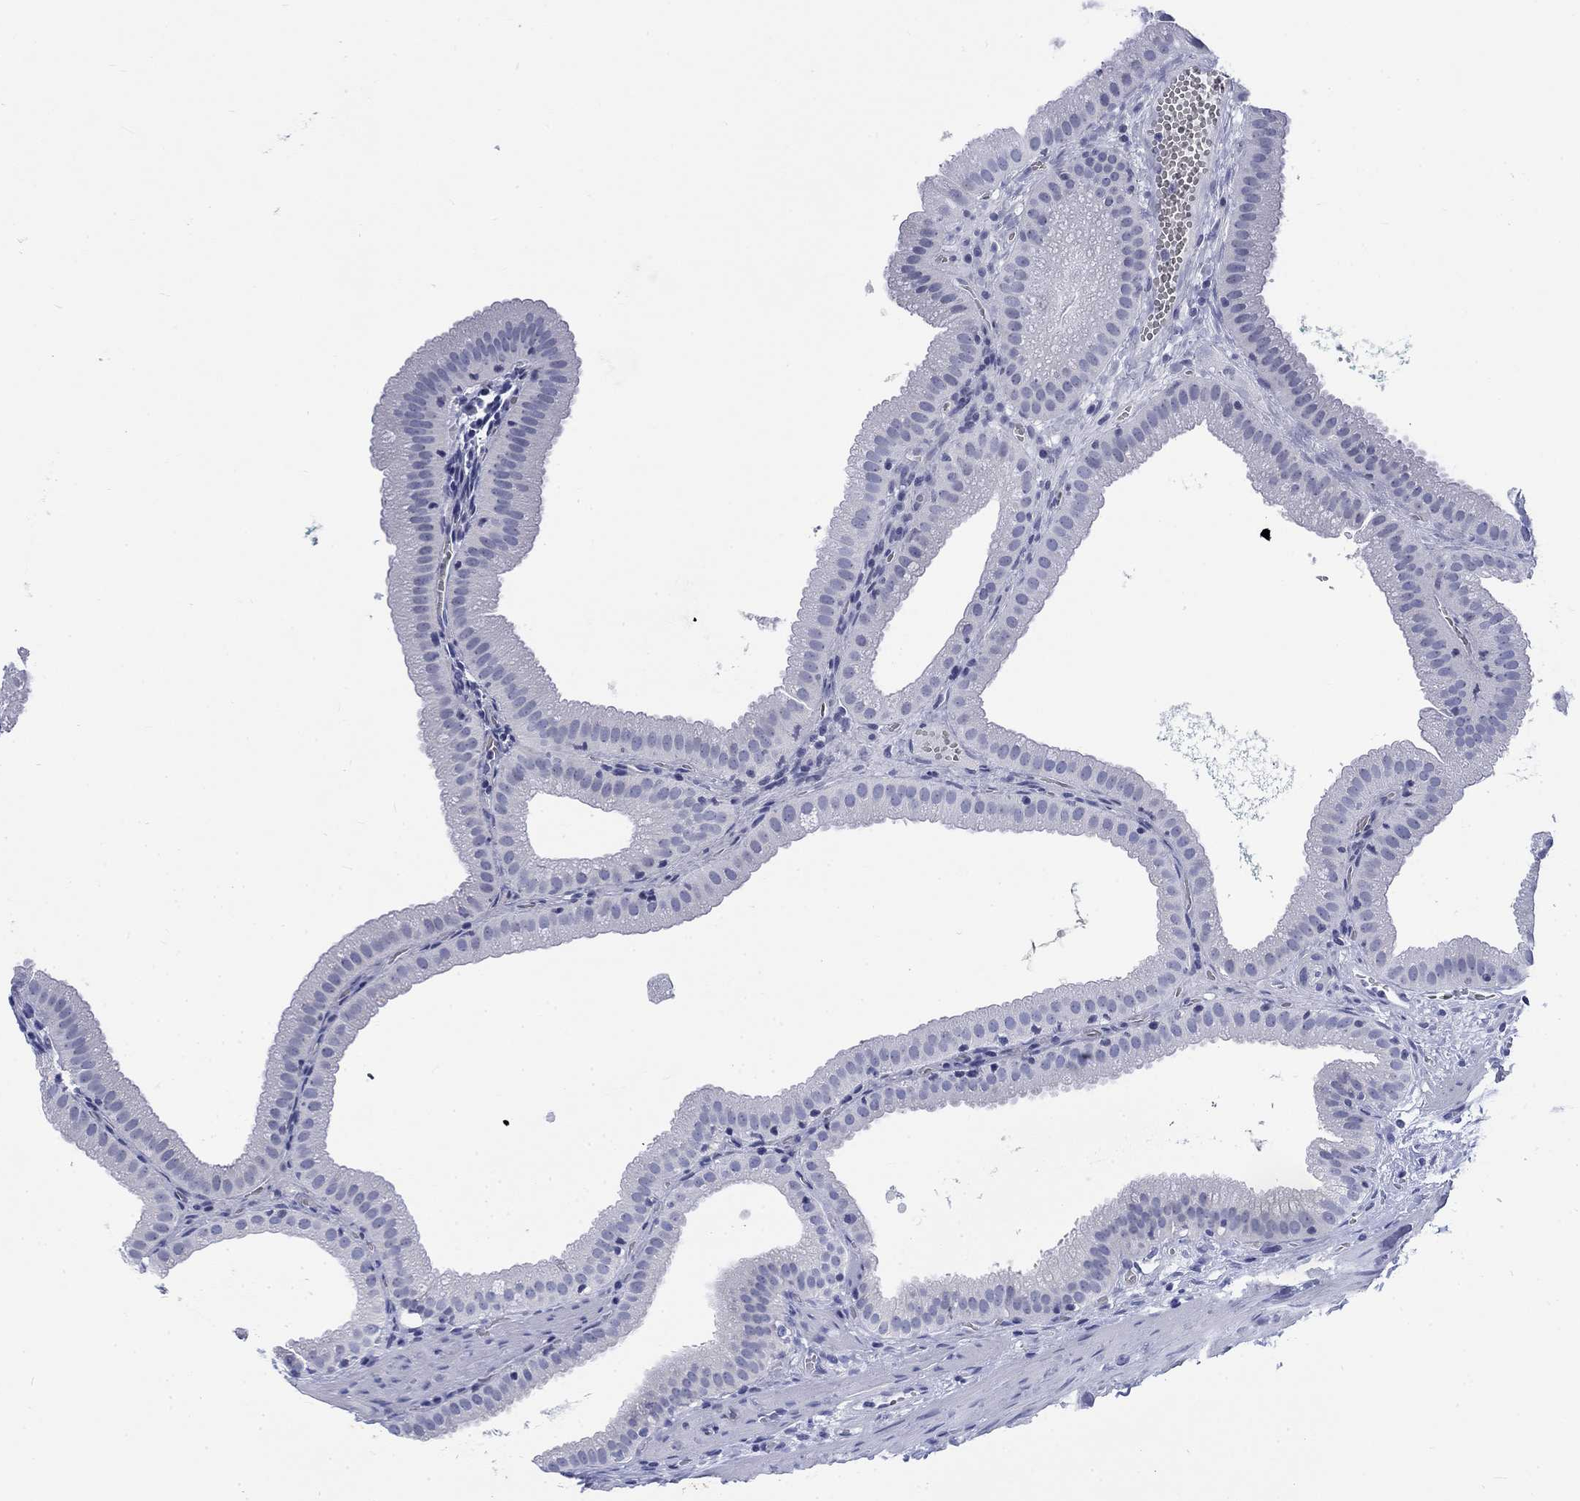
{"staining": {"intensity": "negative", "quantity": "none", "location": "none"}, "tissue": "gallbladder", "cell_type": "Glandular cells", "image_type": "normal", "snomed": [{"axis": "morphology", "description": "Normal tissue, NOS"}, {"axis": "topography", "description": "Gallbladder"}], "caption": "Gallbladder stained for a protein using immunohistochemistry (IHC) demonstrates no expression glandular cells.", "gene": "KRT76", "patient": {"sex": "male", "age": 67}}